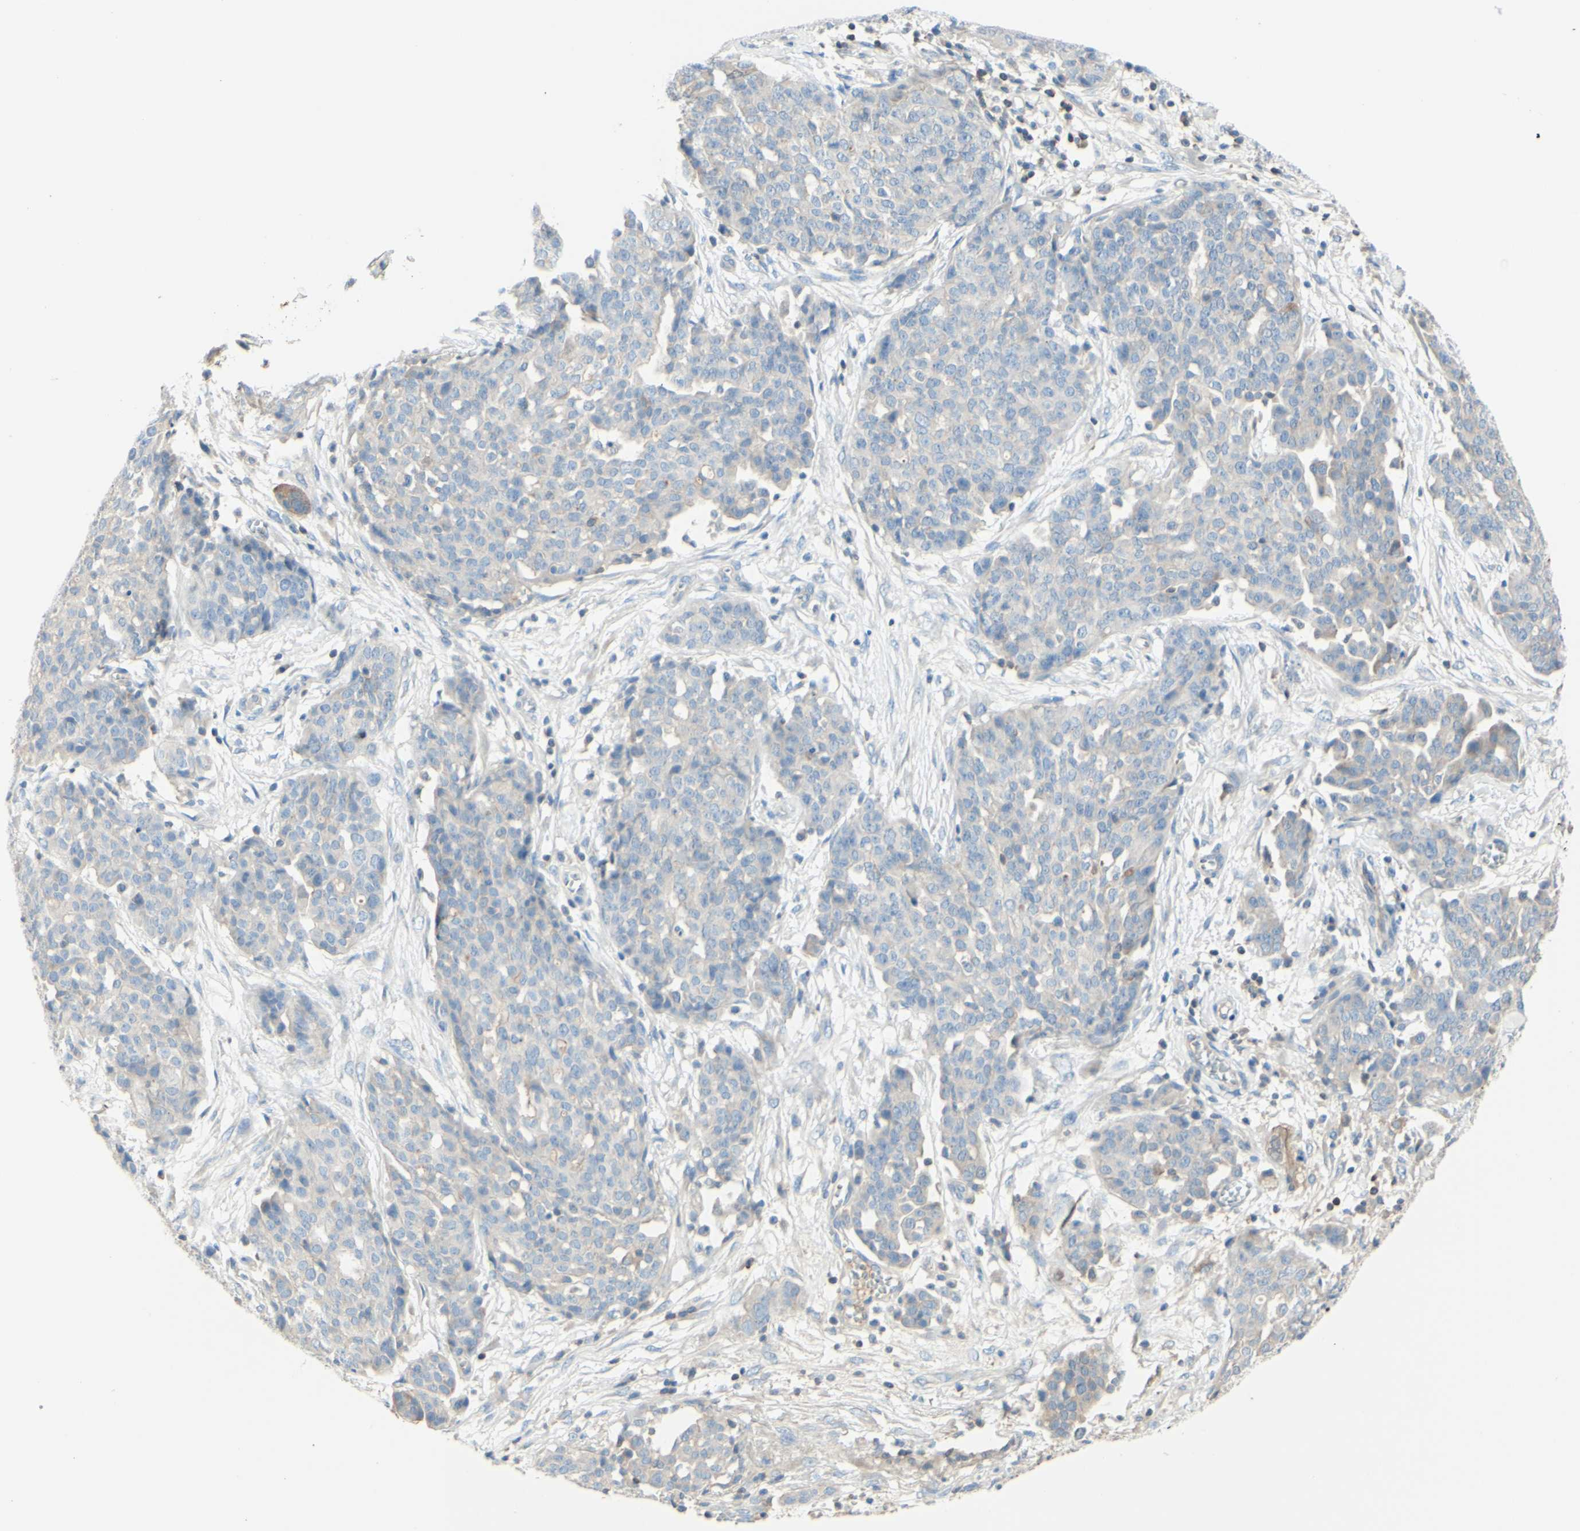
{"staining": {"intensity": "weak", "quantity": "<25%", "location": "cytoplasmic/membranous"}, "tissue": "ovarian cancer", "cell_type": "Tumor cells", "image_type": "cancer", "snomed": [{"axis": "morphology", "description": "Cystadenocarcinoma, serous, NOS"}, {"axis": "topography", "description": "Soft tissue"}, {"axis": "topography", "description": "Ovary"}], "caption": "Ovarian cancer (serous cystadenocarcinoma) stained for a protein using immunohistochemistry (IHC) displays no expression tumor cells.", "gene": "MTM1", "patient": {"sex": "female", "age": 57}}